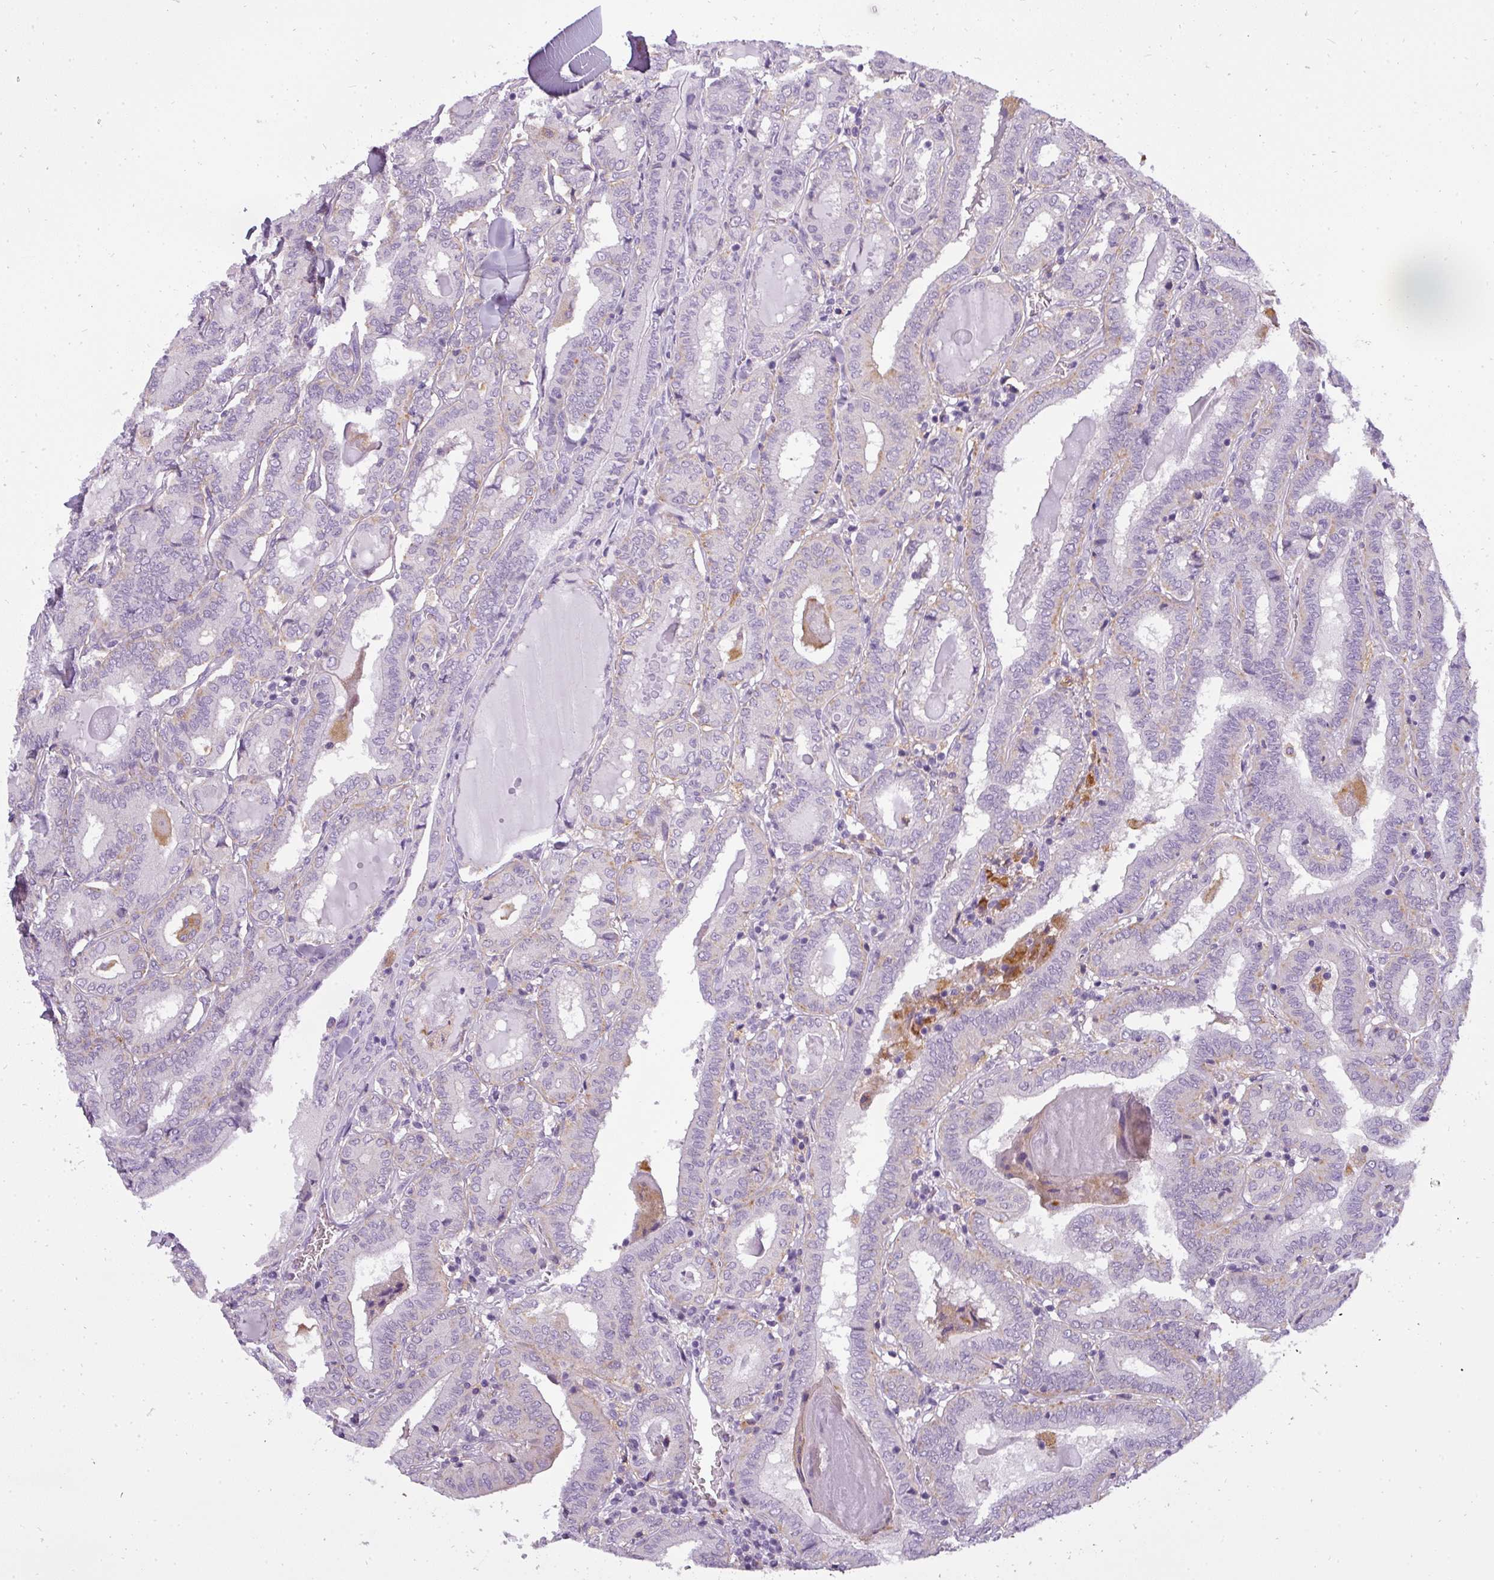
{"staining": {"intensity": "negative", "quantity": "none", "location": "none"}, "tissue": "thyroid cancer", "cell_type": "Tumor cells", "image_type": "cancer", "snomed": [{"axis": "morphology", "description": "Papillary adenocarcinoma, NOS"}, {"axis": "topography", "description": "Thyroid gland"}], "caption": "A photomicrograph of thyroid papillary adenocarcinoma stained for a protein reveals no brown staining in tumor cells. (DAB IHC with hematoxylin counter stain).", "gene": "ATP6V1D", "patient": {"sex": "female", "age": 72}}